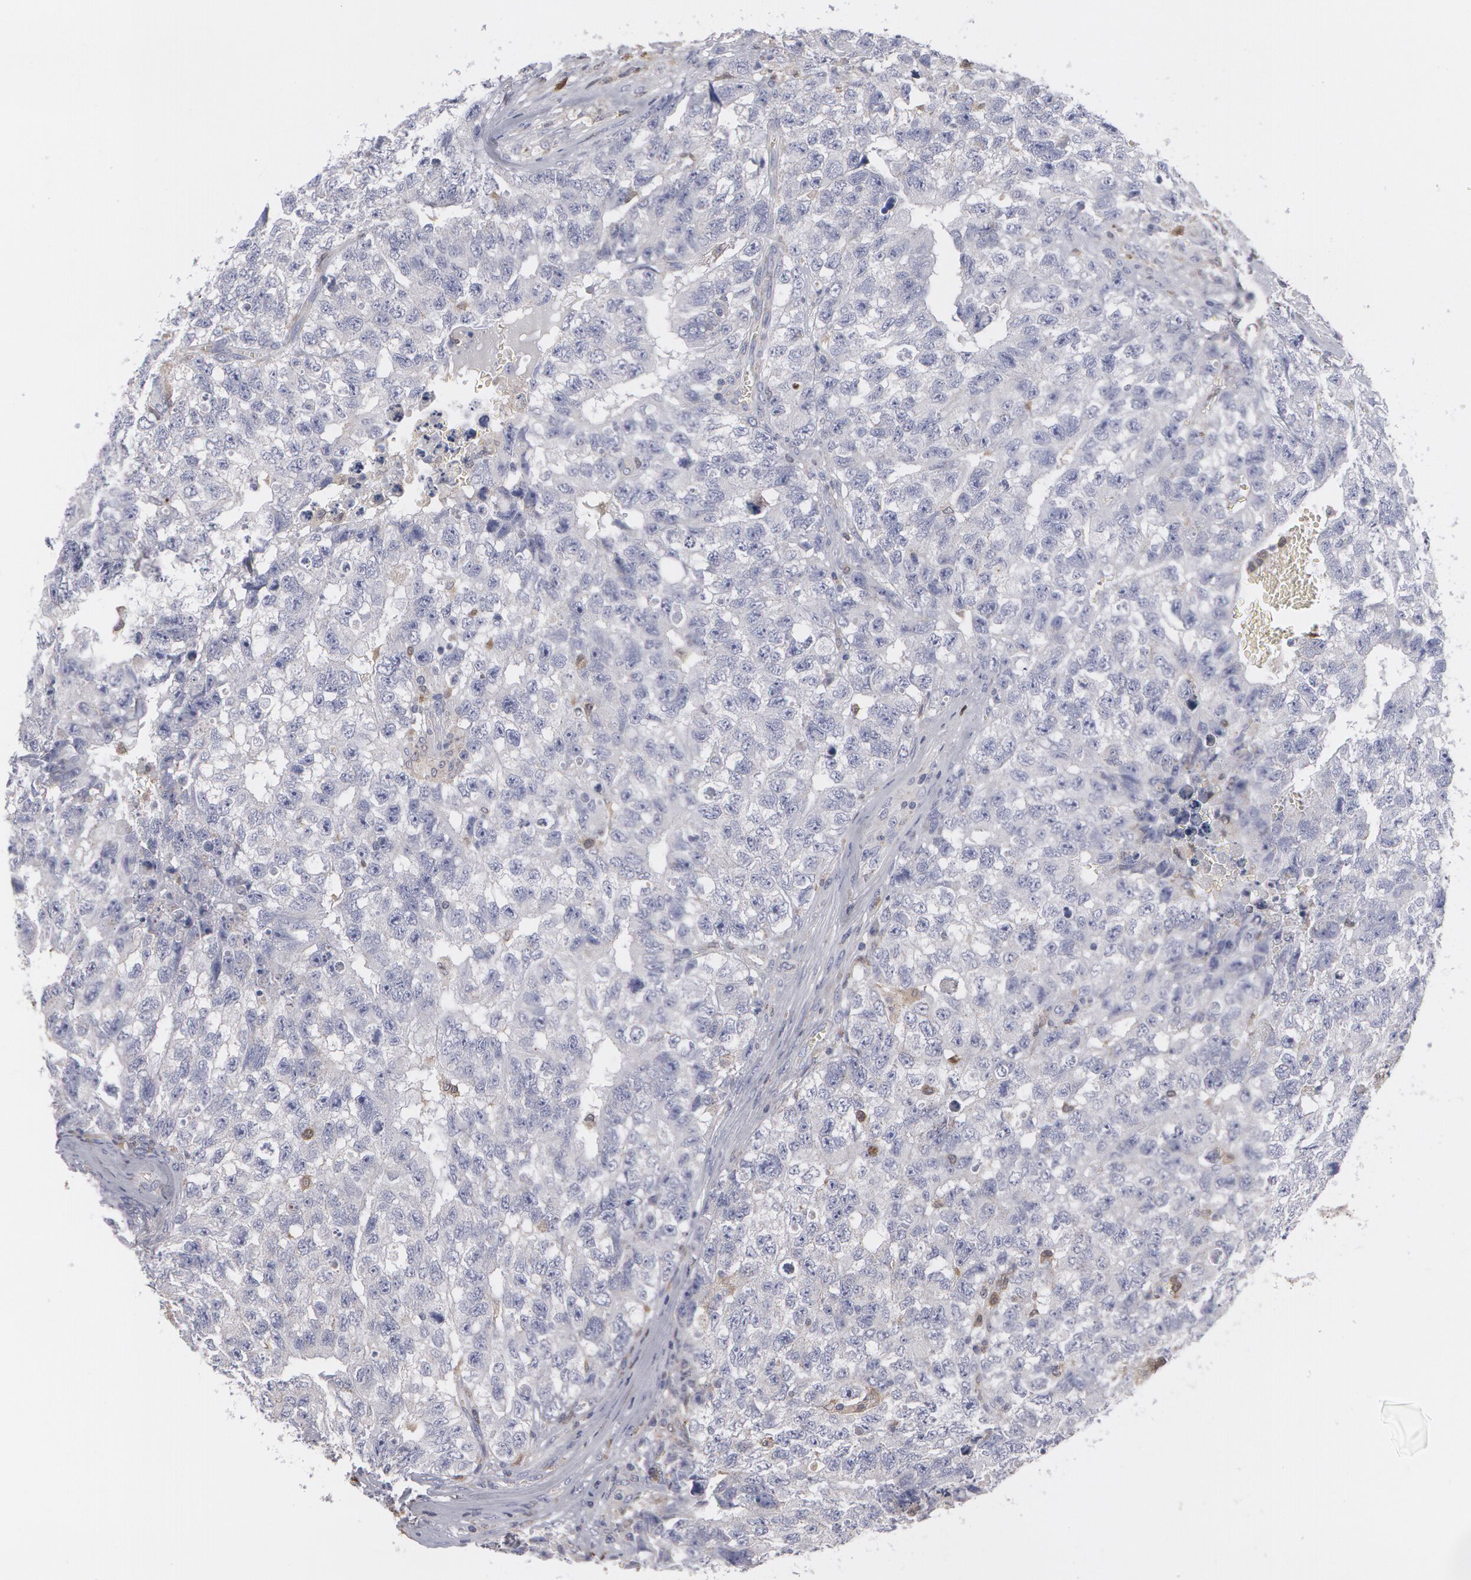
{"staining": {"intensity": "negative", "quantity": "none", "location": "none"}, "tissue": "testis cancer", "cell_type": "Tumor cells", "image_type": "cancer", "snomed": [{"axis": "morphology", "description": "Carcinoma, Embryonal, NOS"}, {"axis": "topography", "description": "Testis"}], "caption": "Tumor cells show no significant expression in embryonal carcinoma (testis).", "gene": "CAT", "patient": {"sex": "male", "age": 31}}